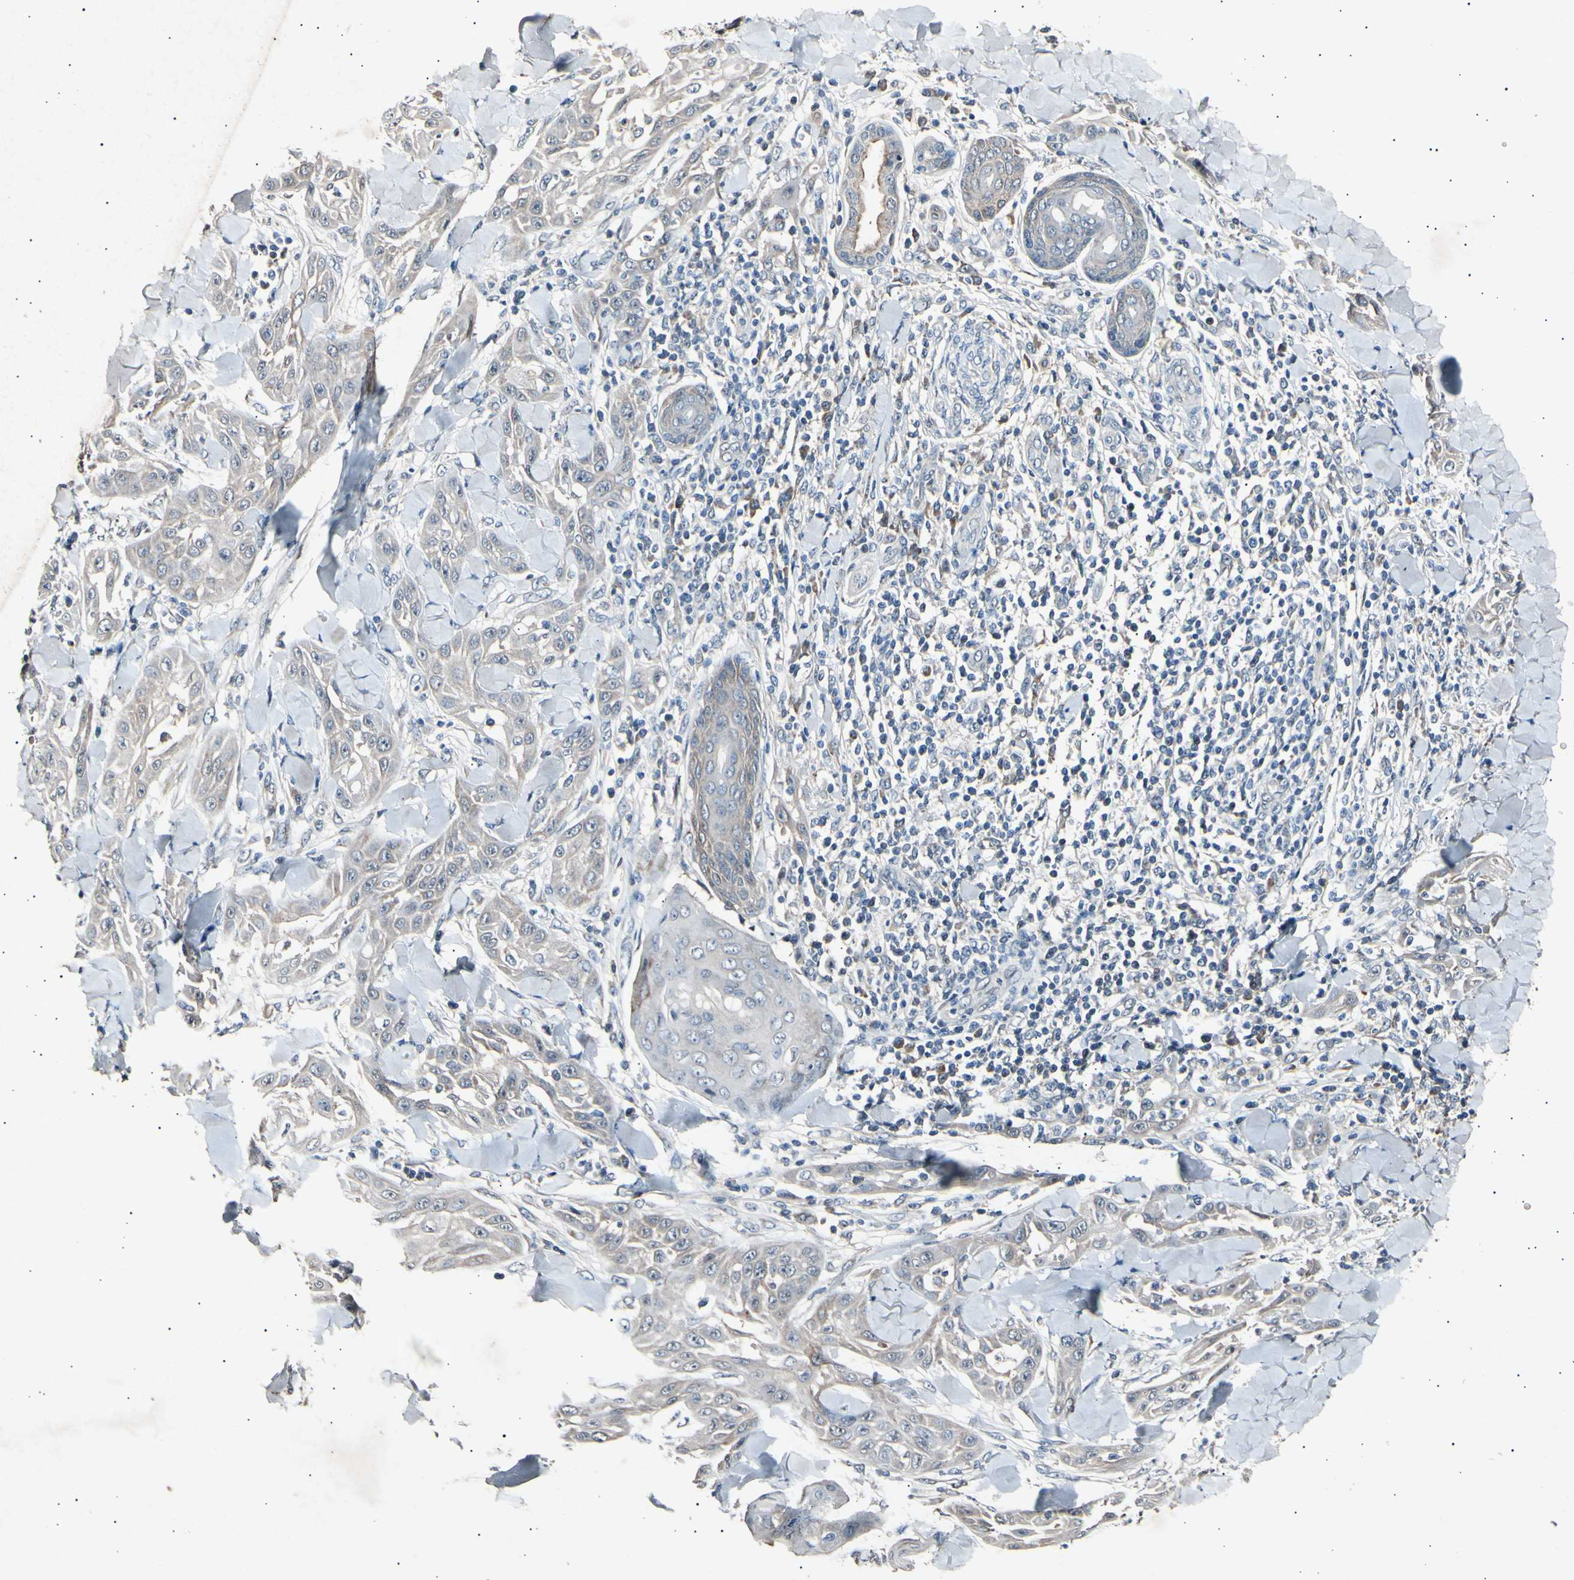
{"staining": {"intensity": "weak", "quantity": ">75%", "location": "cytoplasmic/membranous"}, "tissue": "skin cancer", "cell_type": "Tumor cells", "image_type": "cancer", "snomed": [{"axis": "morphology", "description": "Squamous cell carcinoma, NOS"}, {"axis": "topography", "description": "Skin"}], "caption": "Protein expression analysis of skin cancer exhibits weak cytoplasmic/membranous positivity in approximately >75% of tumor cells.", "gene": "ADCY3", "patient": {"sex": "male", "age": 24}}